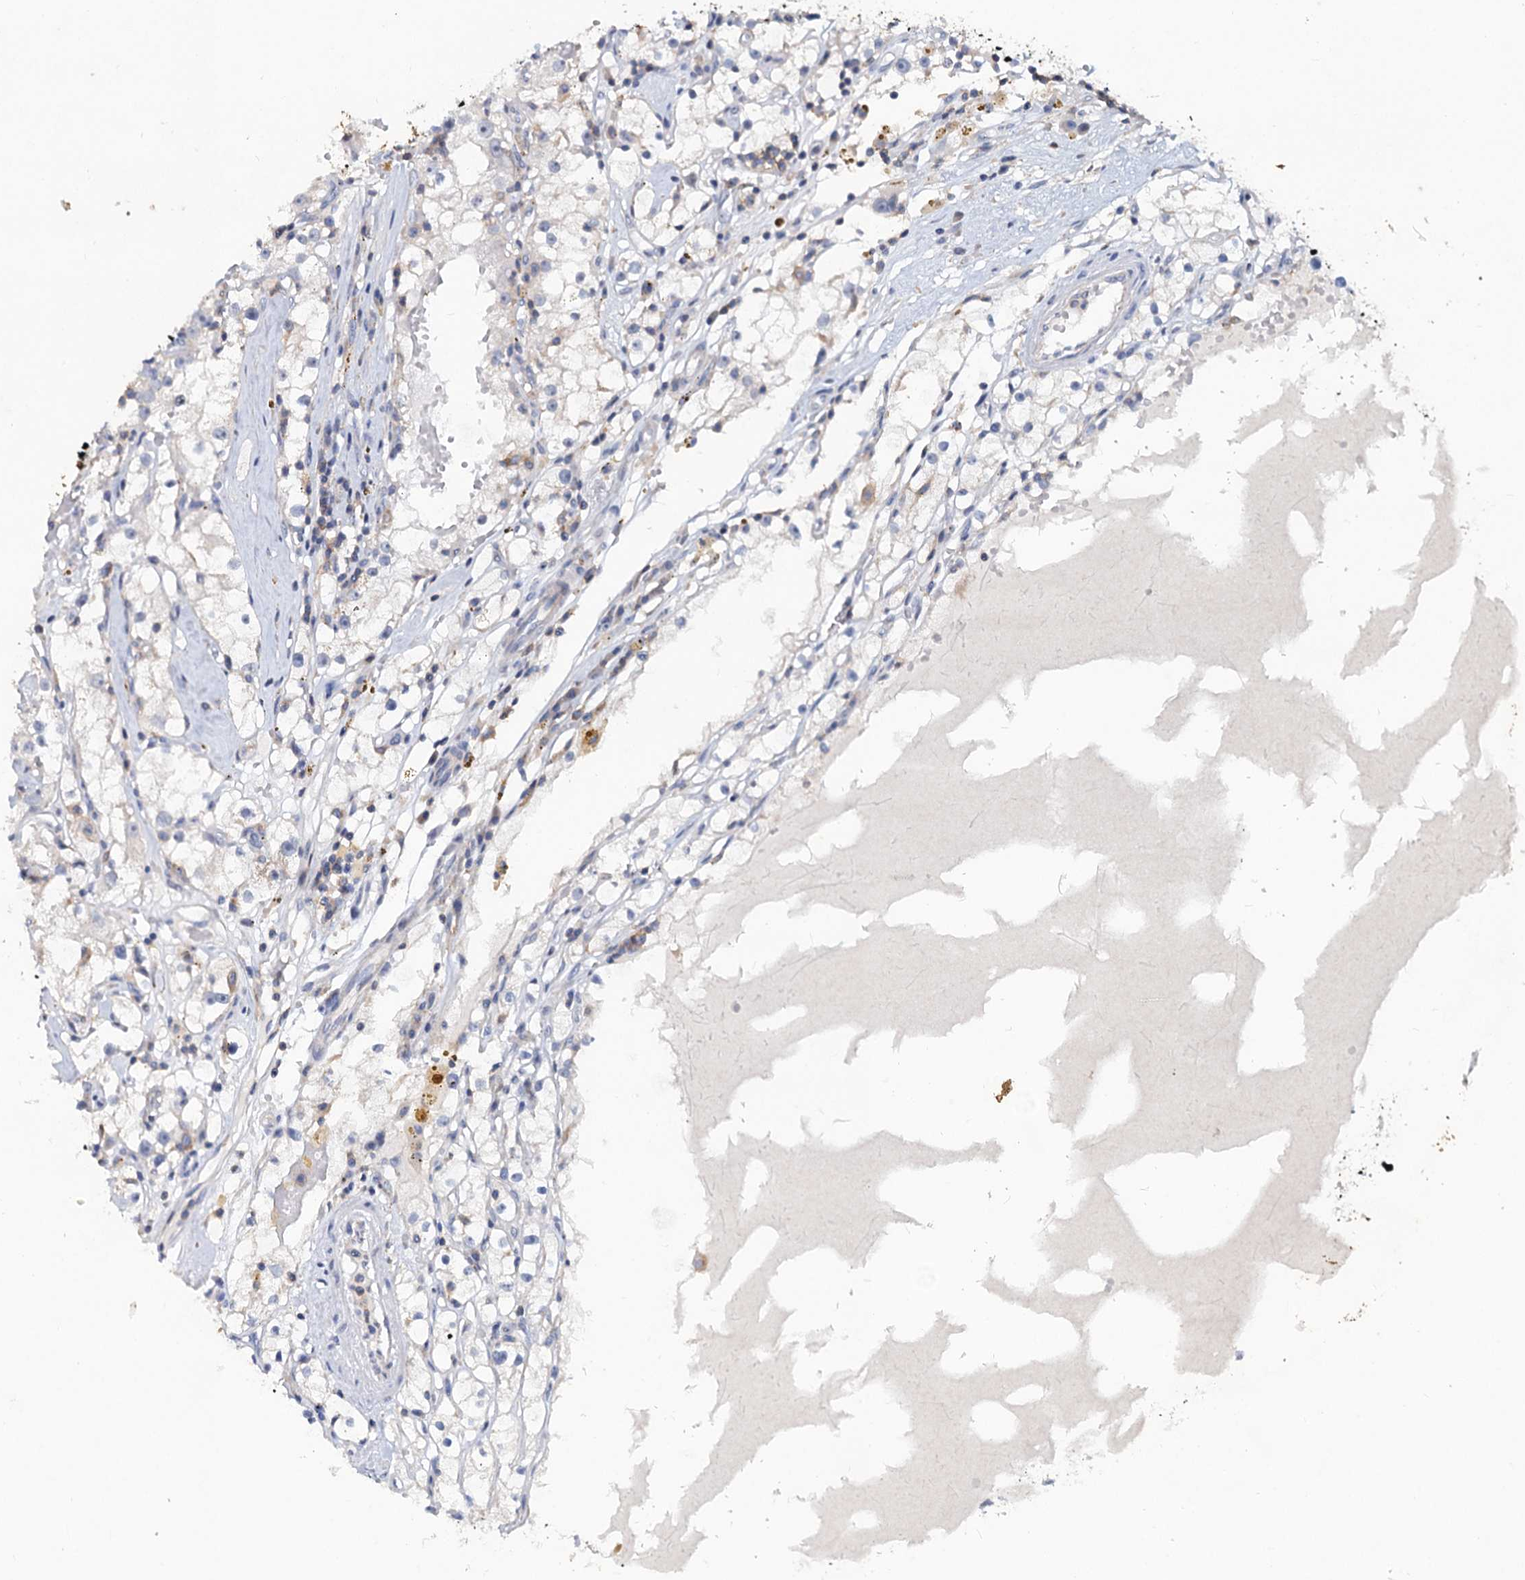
{"staining": {"intensity": "negative", "quantity": "none", "location": "none"}, "tissue": "renal cancer", "cell_type": "Tumor cells", "image_type": "cancer", "snomed": [{"axis": "morphology", "description": "Adenocarcinoma, NOS"}, {"axis": "topography", "description": "Kidney"}], "caption": "This is a micrograph of immunohistochemistry staining of renal adenocarcinoma, which shows no positivity in tumor cells. (Brightfield microscopy of DAB (3,3'-diaminobenzidine) immunohistochemistry (IHC) at high magnification).", "gene": "LRCH4", "patient": {"sex": "male", "age": 56}}